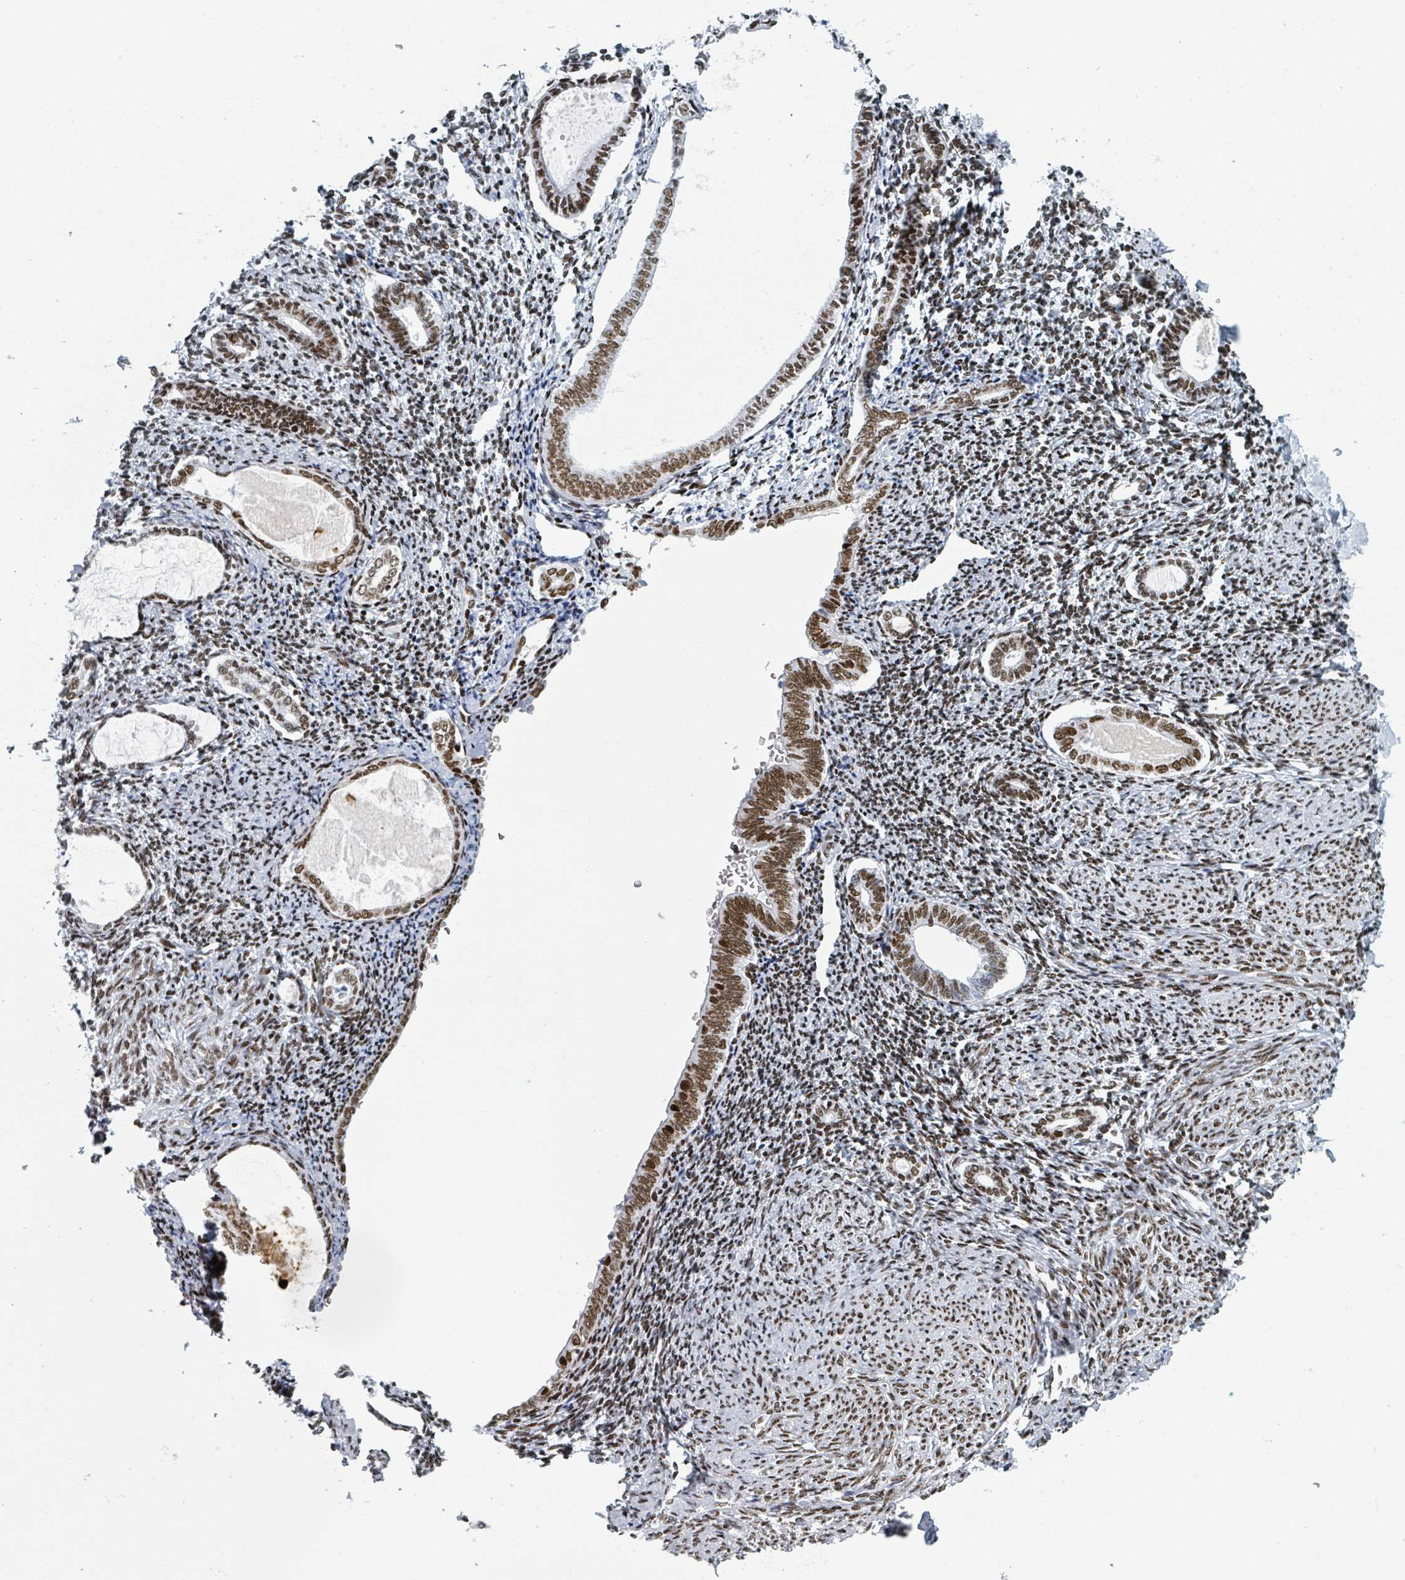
{"staining": {"intensity": "strong", "quantity": ">75%", "location": "nuclear"}, "tissue": "endometrium", "cell_type": "Cells in endometrial stroma", "image_type": "normal", "snomed": [{"axis": "morphology", "description": "Normal tissue, NOS"}, {"axis": "topography", "description": "Endometrium"}], "caption": "Strong nuclear staining for a protein is seen in about >75% of cells in endometrial stroma of unremarkable endometrium using immunohistochemistry (IHC).", "gene": "DHX16", "patient": {"sex": "female", "age": 63}}